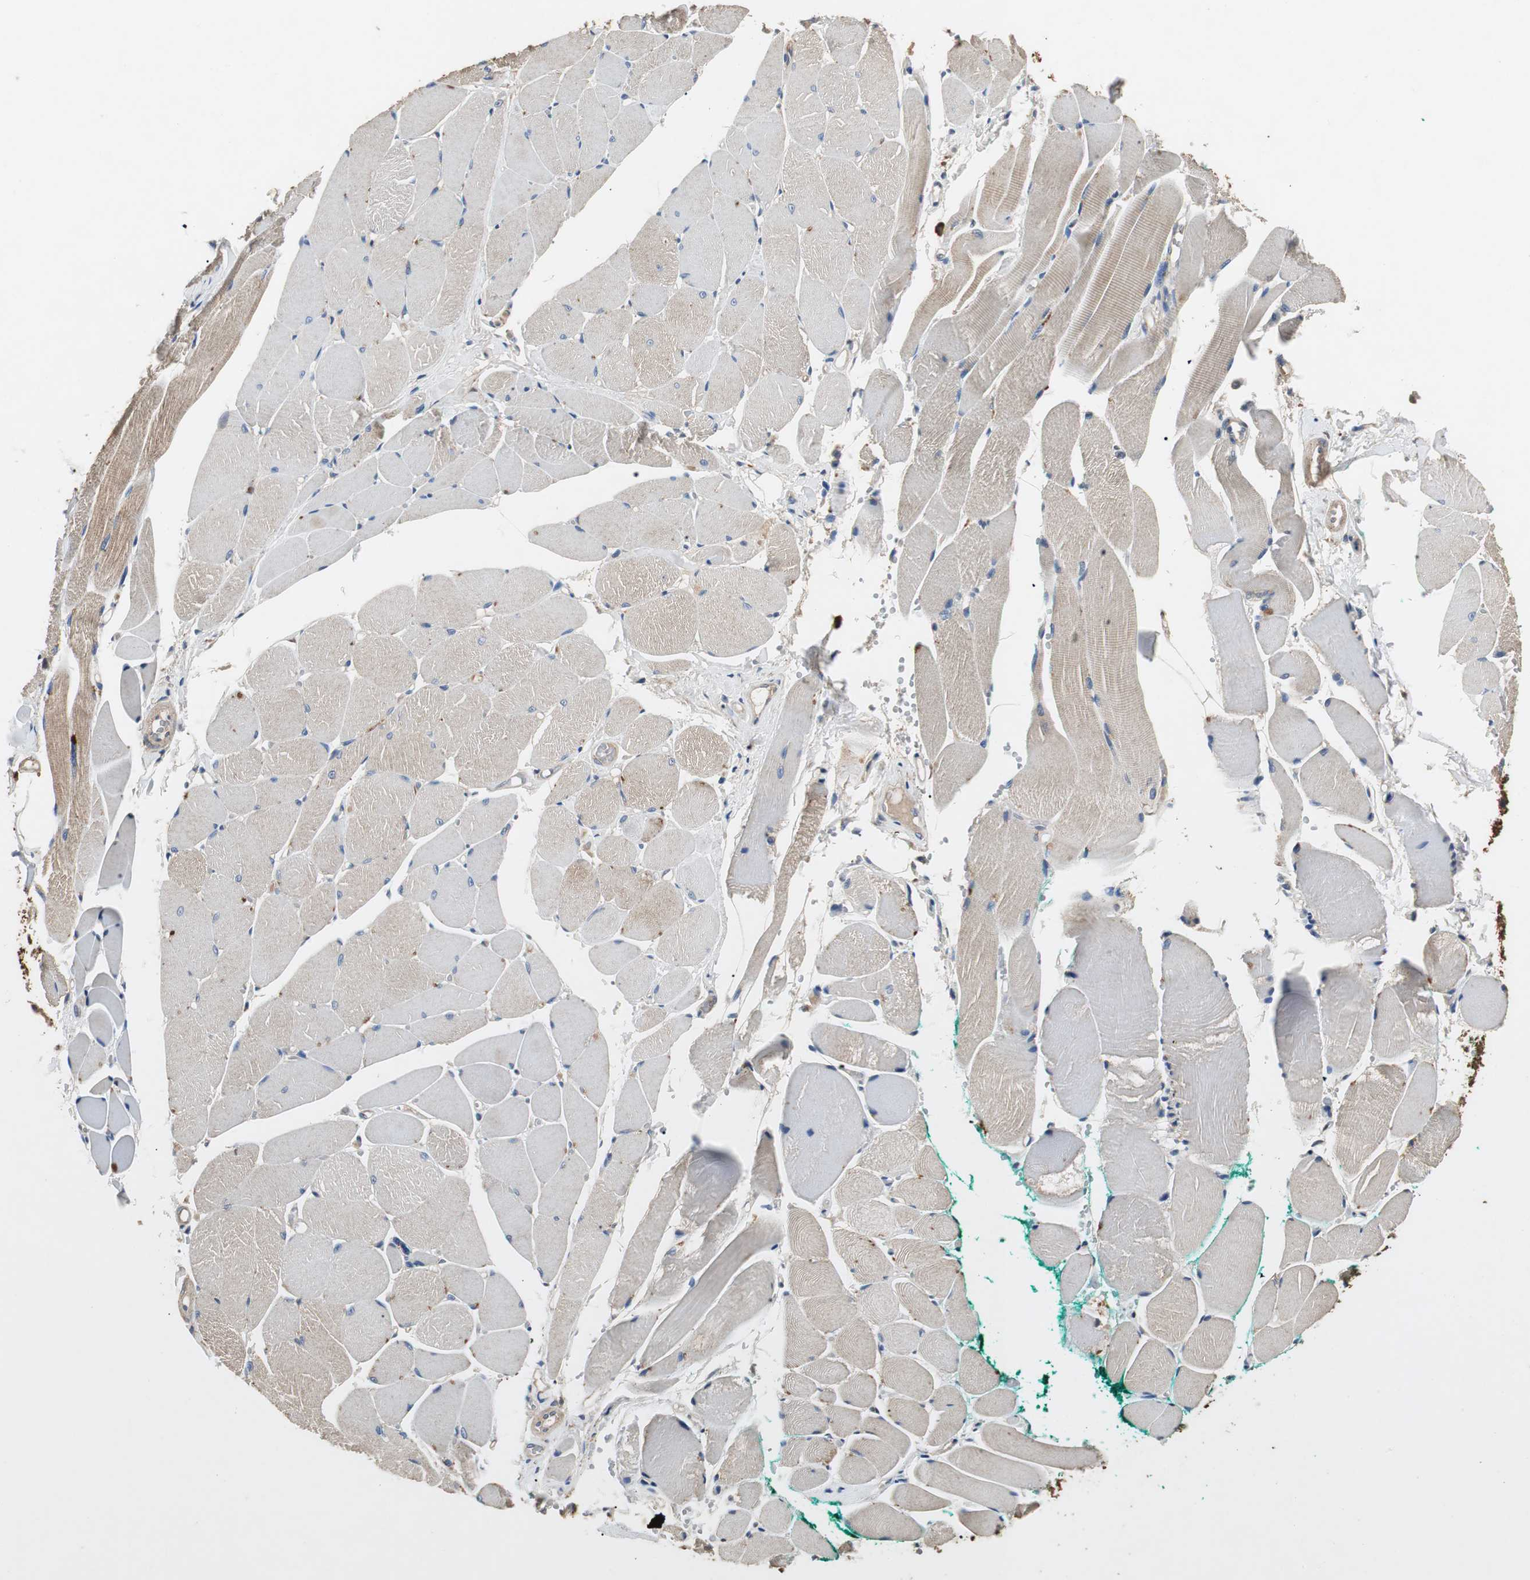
{"staining": {"intensity": "weak", "quantity": "<25%", "location": "cytoplasmic/membranous"}, "tissue": "skeletal muscle", "cell_type": "Myocytes", "image_type": "normal", "snomed": [{"axis": "morphology", "description": "Normal tissue, NOS"}, {"axis": "topography", "description": "Skeletal muscle"}, {"axis": "topography", "description": "Peripheral nerve tissue"}], "caption": "Immunohistochemistry of unremarkable skeletal muscle reveals no staining in myocytes.", "gene": "TNFRSF14", "patient": {"sex": "female", "age": 84}}